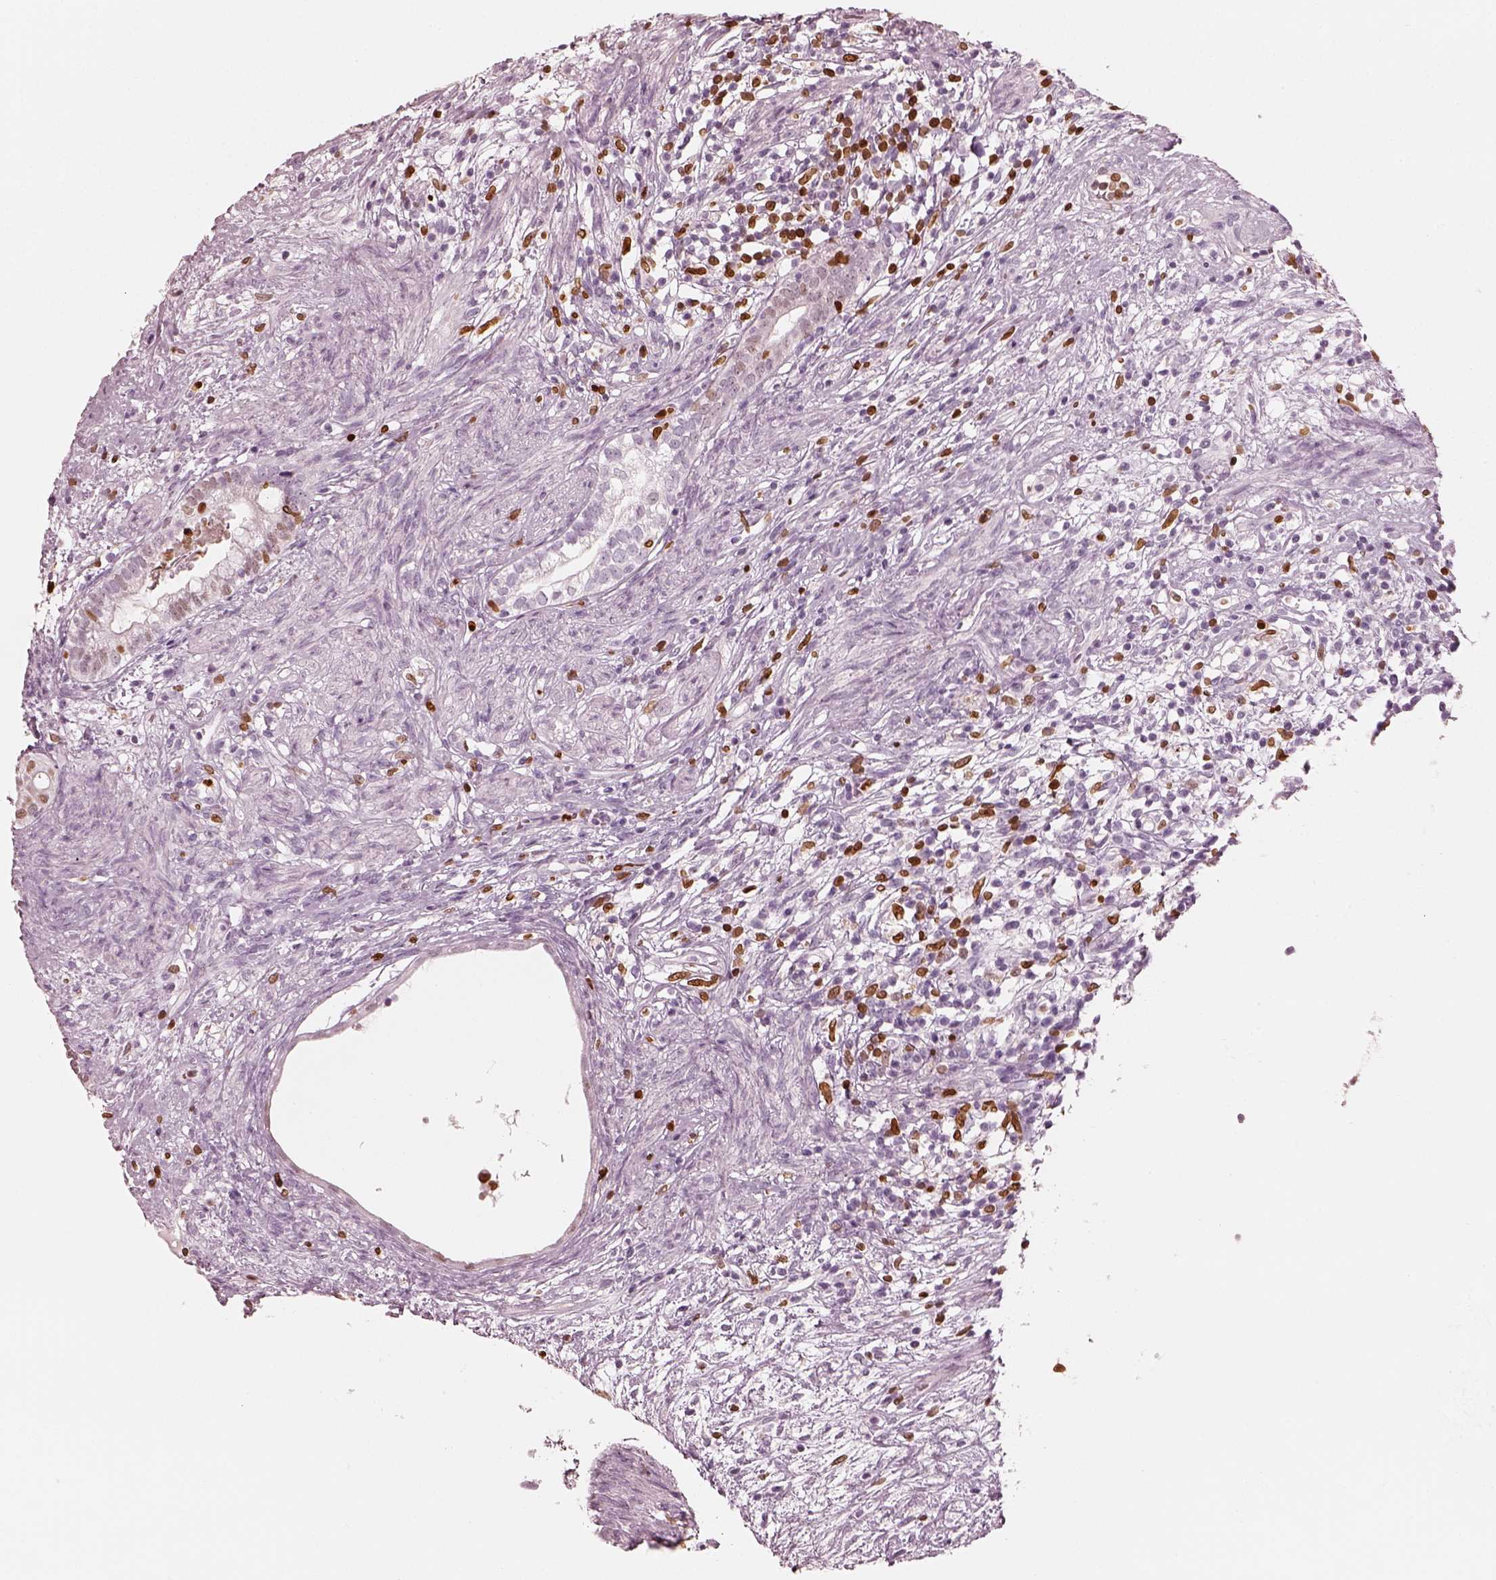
{"staining": {"intensity": "negative", "quantity": "none", "location": "none"}, "tissue": "testis cancer", "cell_type": "Tumor cells", "image_type": "cancer", "snomed": [{"axis": "morphology", "description": "Seminoma, NOS"}, {"axis": "morphology", "description": "Carcinoma, Embryonal, NOS"}, {"axis": "topography", "description": "Testis"}], "caption": "A histopathology image of seminoma (testis) stained for a protein reveals no brown staining in tumor cells.", "gene": "ALOX5", "patient": {"sex": "male", "age": 41}}